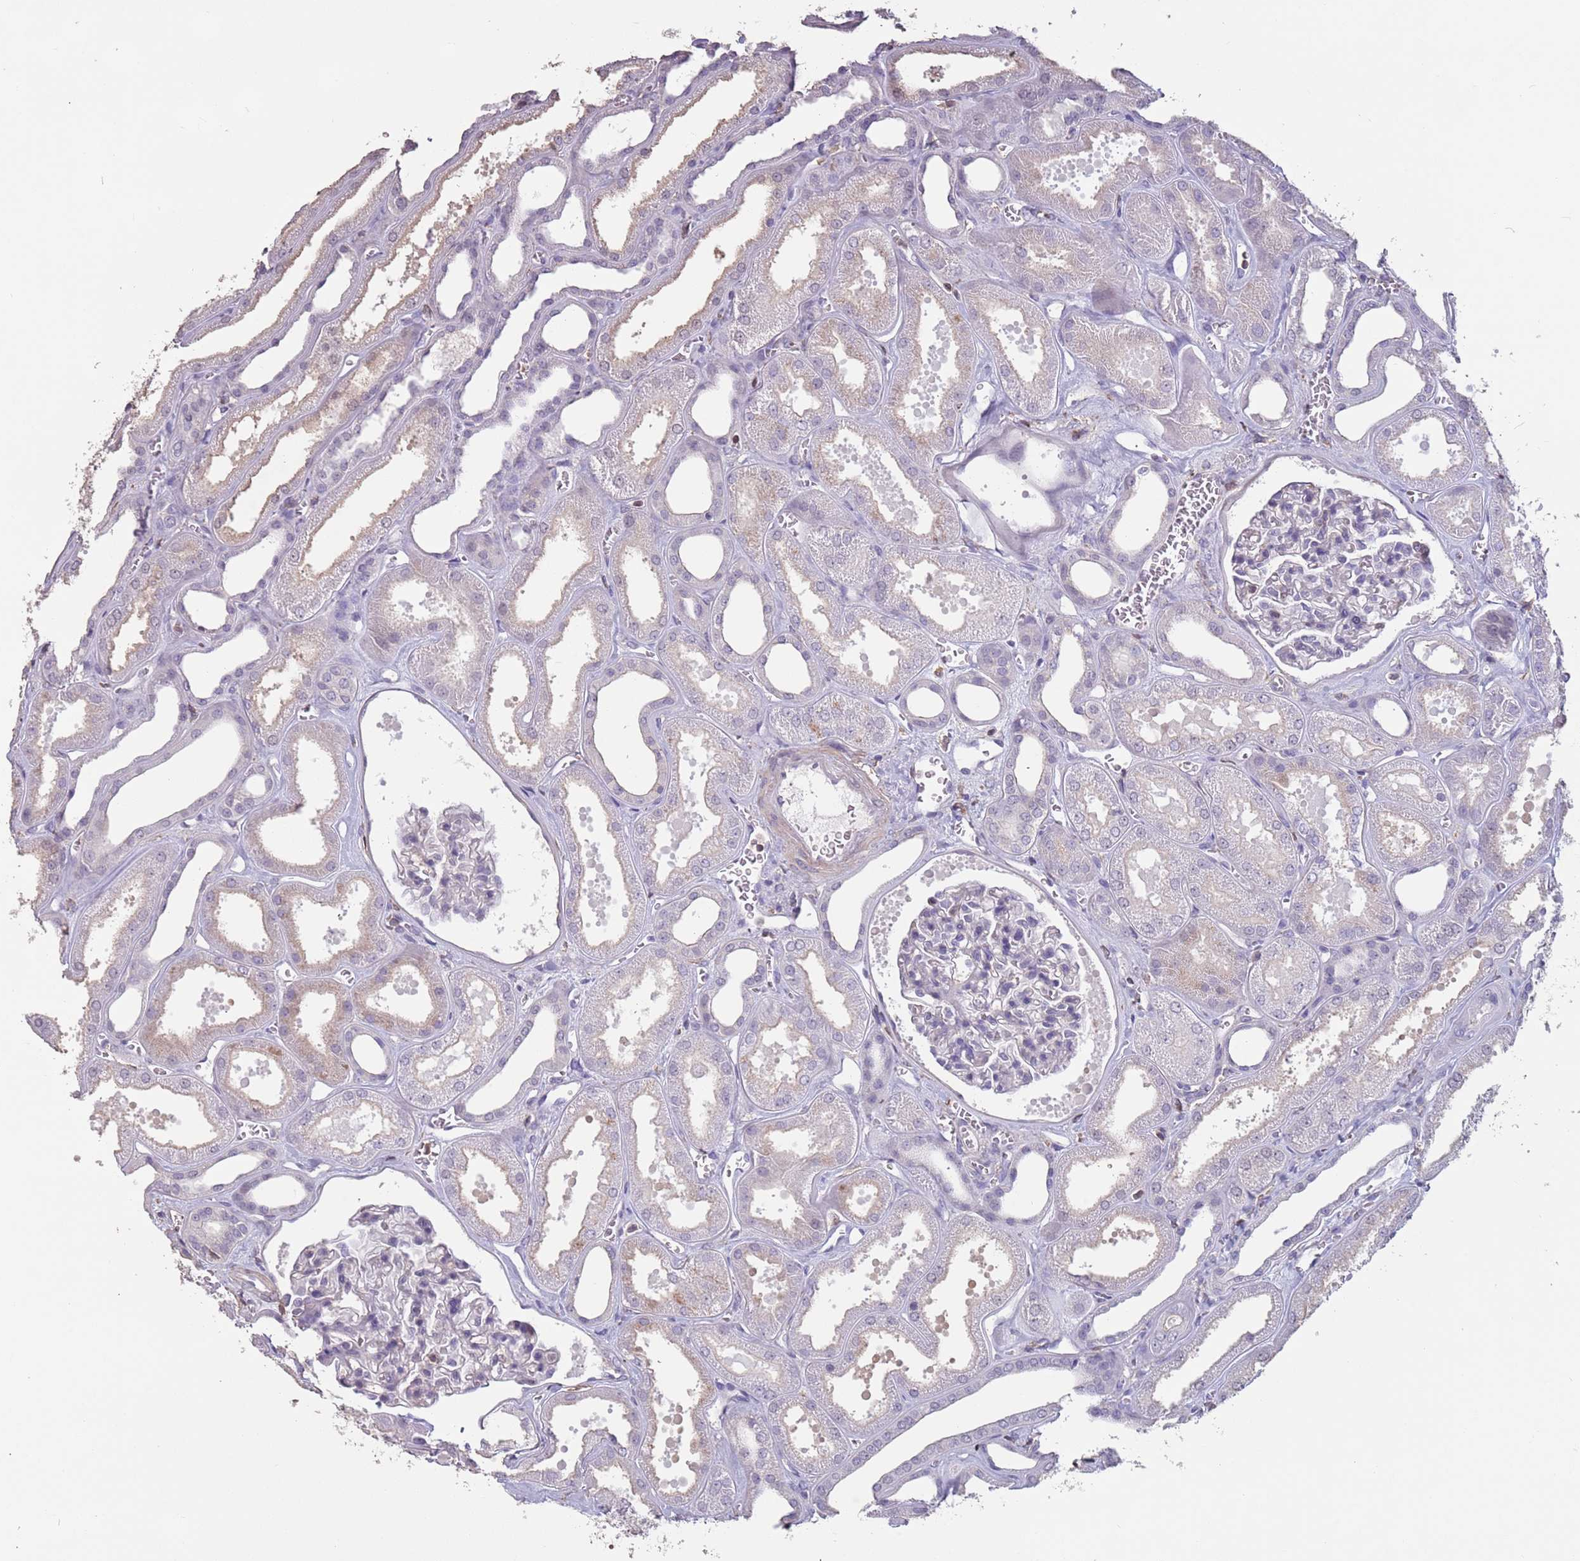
{"staining": {"intensity": "negative", "quantity": "none", "location": "none"}, "tissue": "kidney", "cell_type": "Cells in glomeruli", "image_type": "normal", "snomed": [{"axis": "morphology", "description": "Normal tissue, NOS"}, {"axis": "morphology", "description": "Adenocarcinoma, NOS"}, {"axis": "topography", "description": "Kidney"}], "caption": "DAB immunohistochemical staining of unremarkable kidney displays no significant expression in cells in glomeruli.", "gene": "SUN5", "patient": {"sex": "female", "age": 68}}